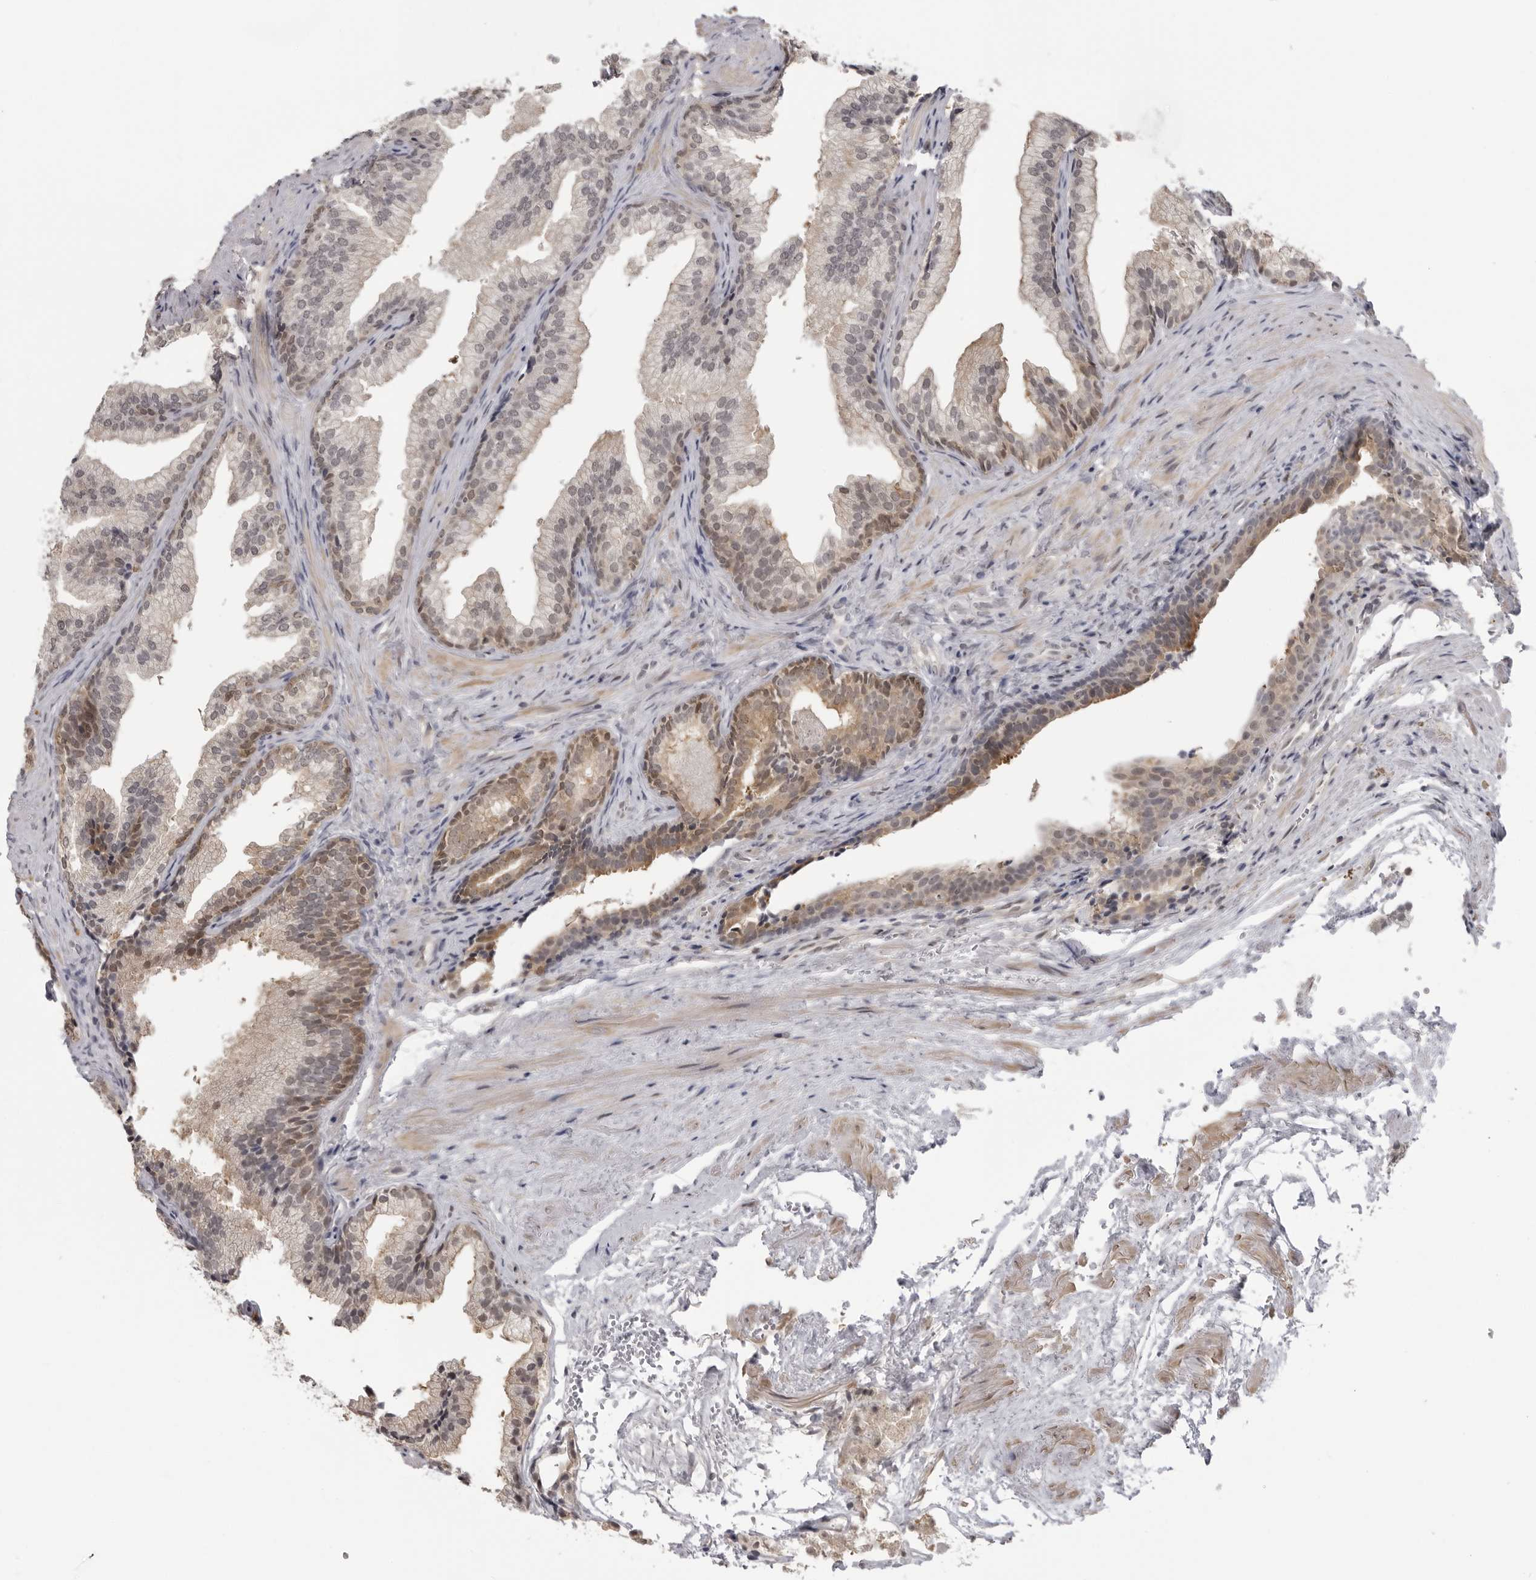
{"staining": {"intensity": "moderate", "quantity": "<25%", "location": "cytoplasmic/membranous"}, "tissue": "prostate", "cell_type": "Glandular cells", "image_type": "normal", "snomed": [{"axis": "morphology", "description": "Normal tissue, NOS"}, {"axis": "topography", "description": "Prostate"}], "caption": "A brown stain labels moderate cytoplasmic/membranous staining of a protein in glandular cells of benign prostate.", "gene": "PDCL3", "patient": {"sex": "male", "age": 76}}